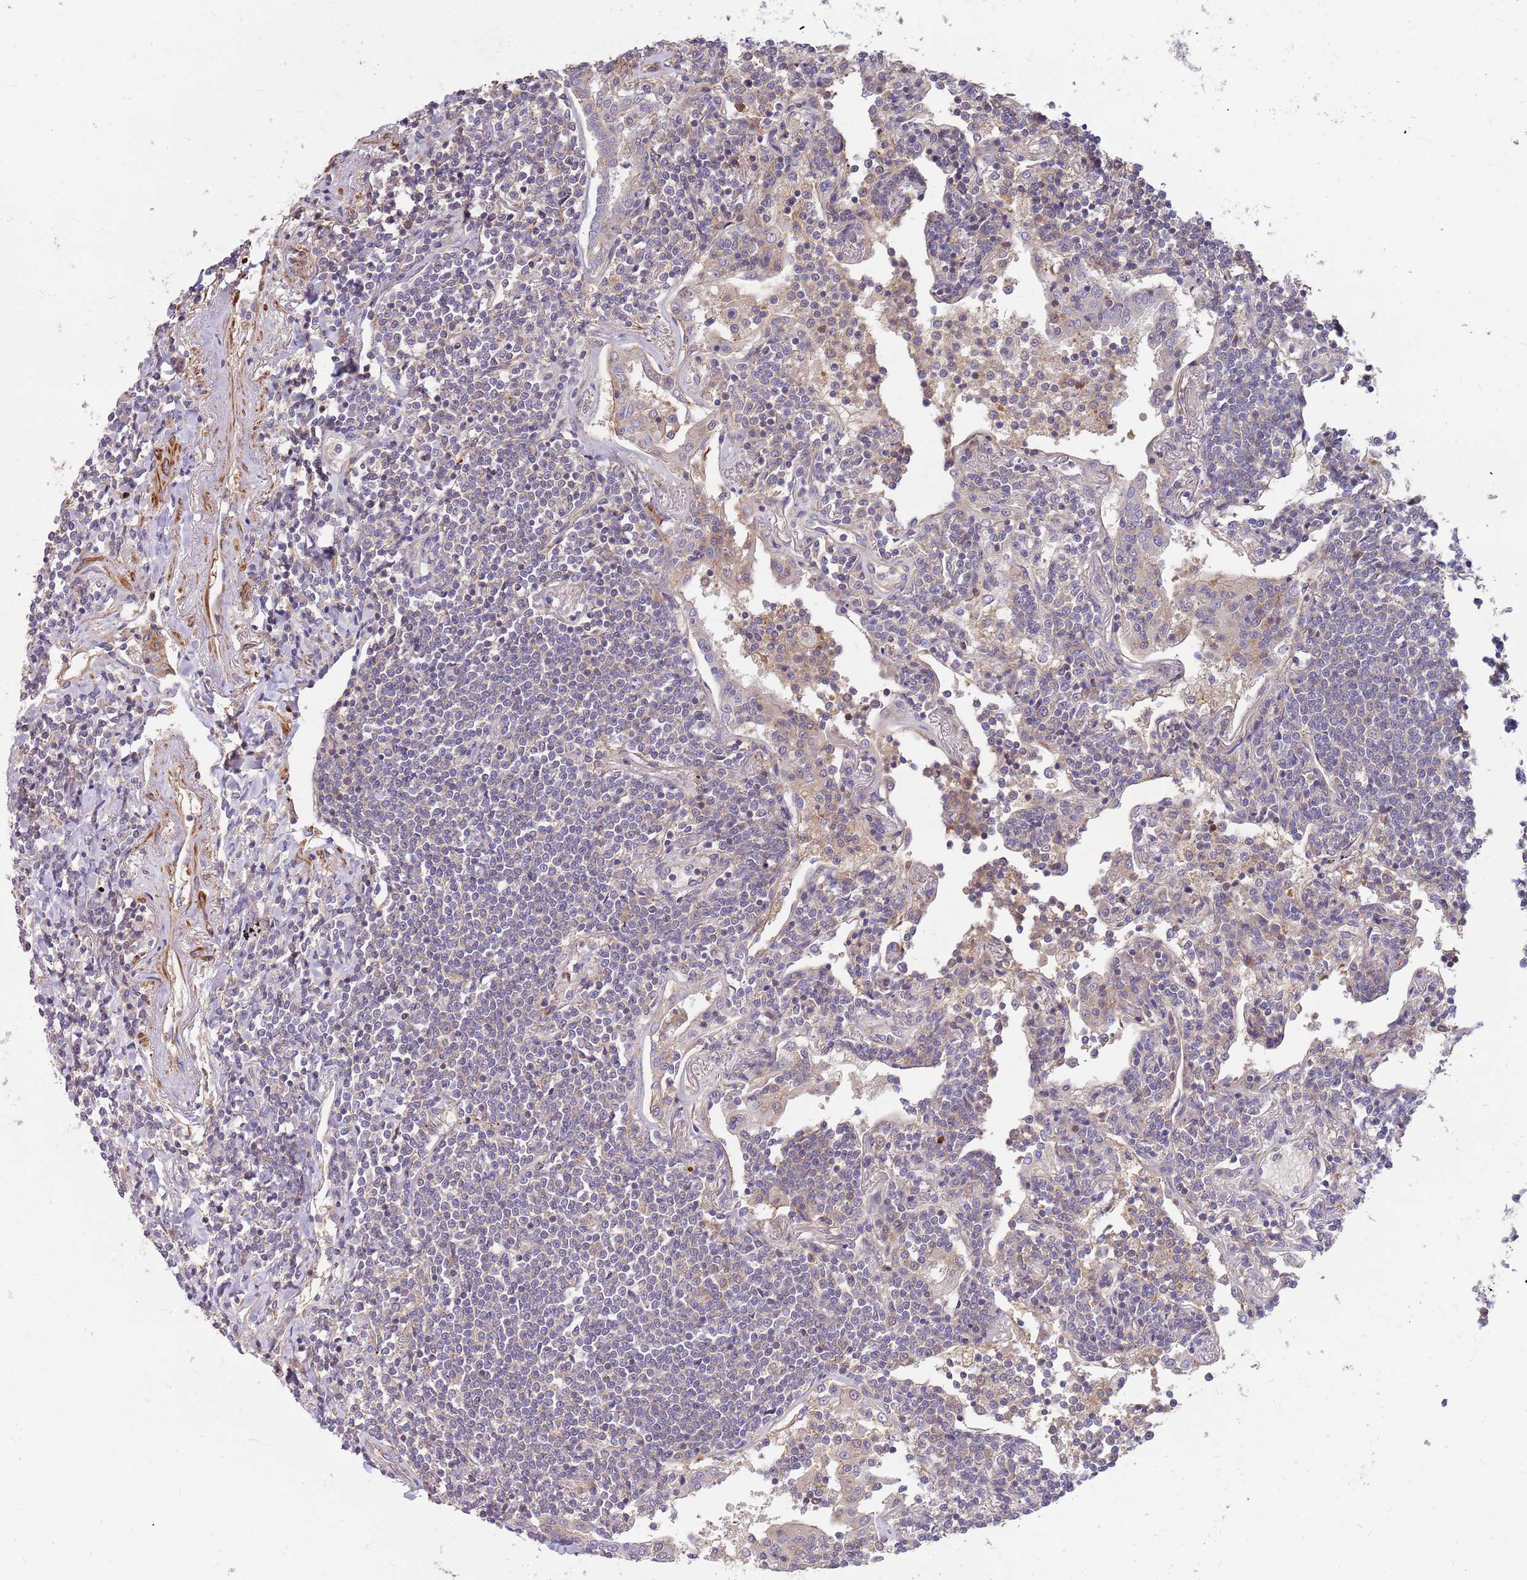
{"staining": {"intensity": "negative", "quantity": "none", "location": "none"}, "tissue": "lymphoma", "cell_type": "Tumor cells", "image_type": "cancer", "snomed": [{"axis": "morphology", "description": "Malignant lymphoma, non-Hodgkin's type, Low grade"}, {"axis": "topography", "description": "Lung"}], "caption": "An image of malignant lymphoma, non-Hodgkin's type (low-grade) stained for a protein reveals no brown staining in tumor cells. (Stains: DAB immunohistochemistry (IHC) with hematoxylin counter stain, Microscopy: brightfield microscopy at high magnification).", "gene": "MVD", "patient": {"sex": "female", "age": 71}}